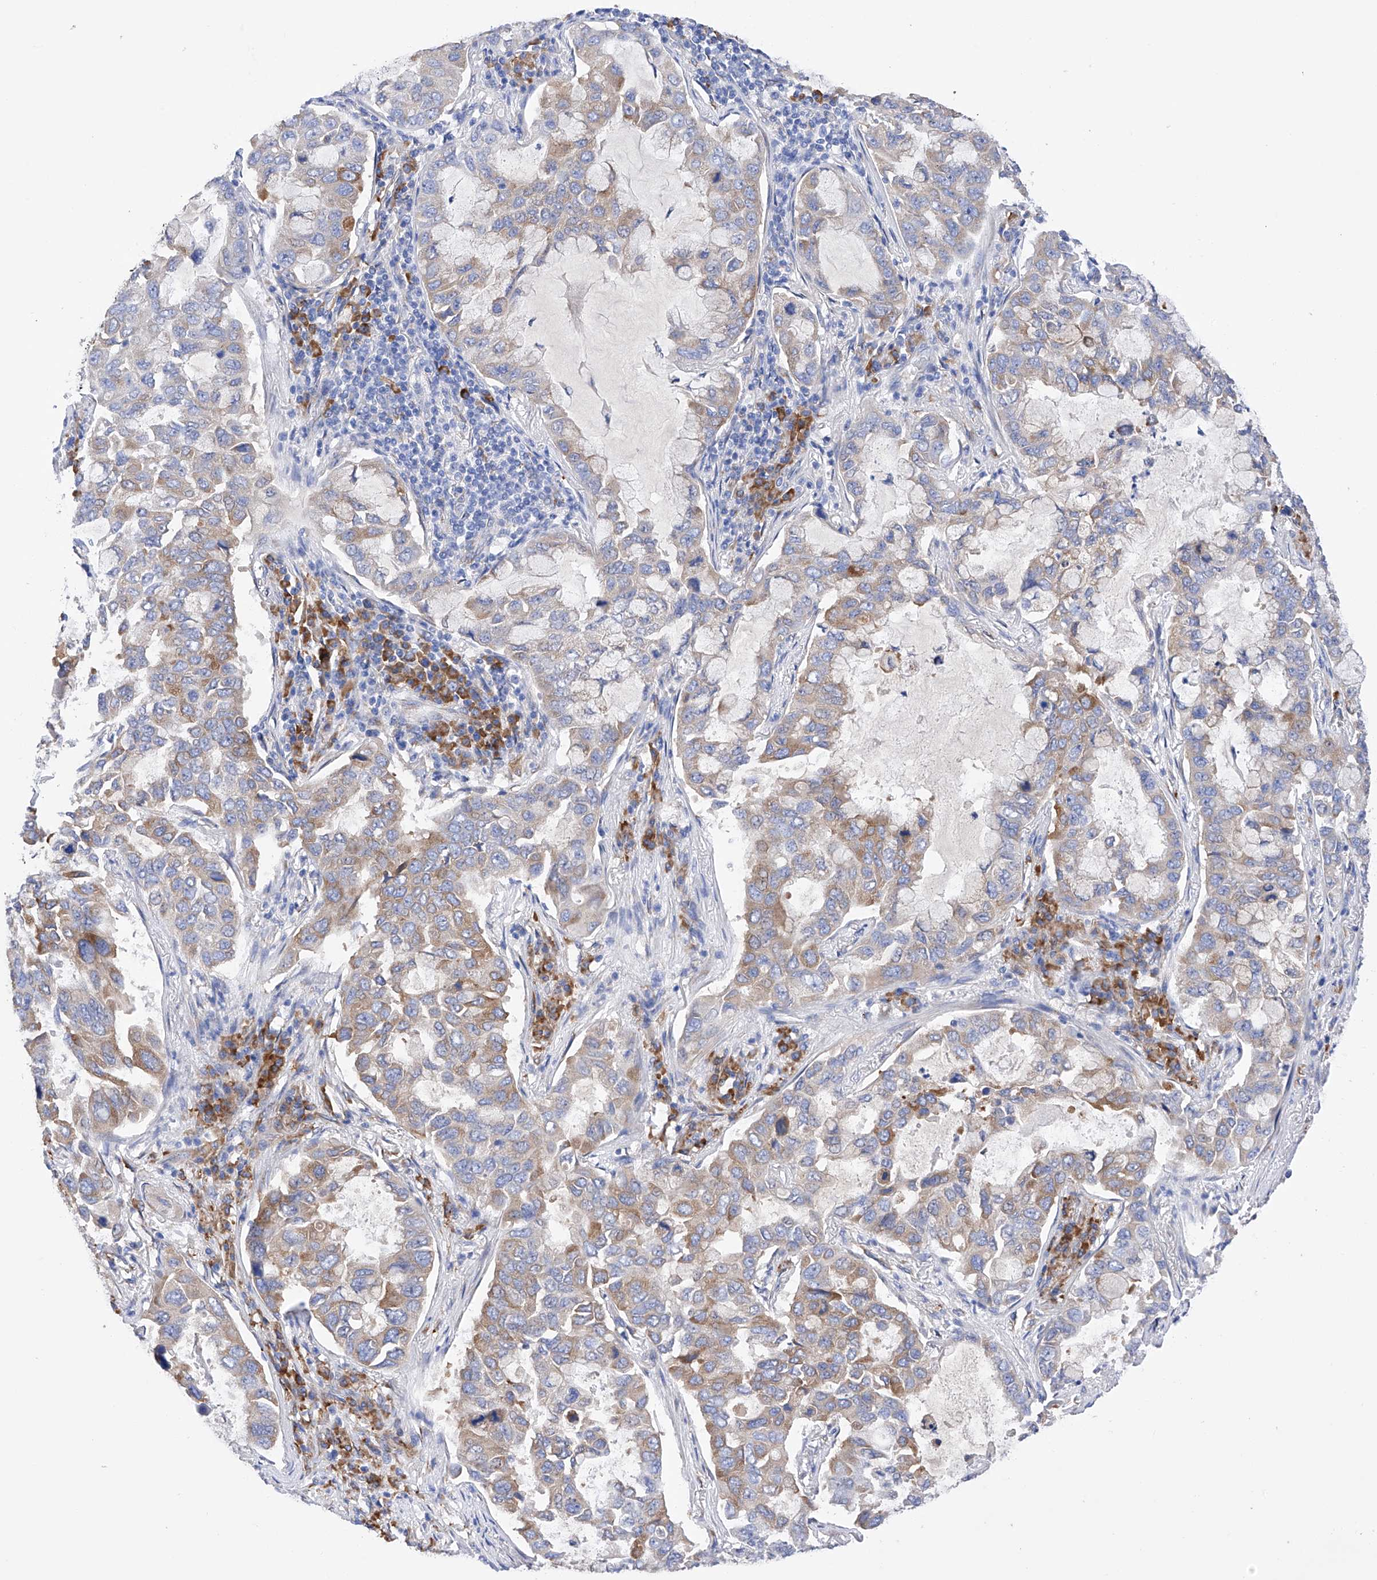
{"staining": {"intensity": "moderate", "quantity": "25%-75%", "location": "cytoplasmic/membranous"}, "tissue": "lung cancer", "cell_type": "Tumor cells", "image_type": "cancer", "snomed": [{"axis": "morphology", "description": "Adenocarcinoma, NOS"}, {"axis": "topography", "description": "Lung"}], "caption": "Human lung adenocarcinoma stained with a brown dye demonstrates moderate cytoplasmic/membranous positive staining in about 25%-75% of tumor cells.", "gene": "PDIA5", "patient": {"sex": "male", "age": 64}}